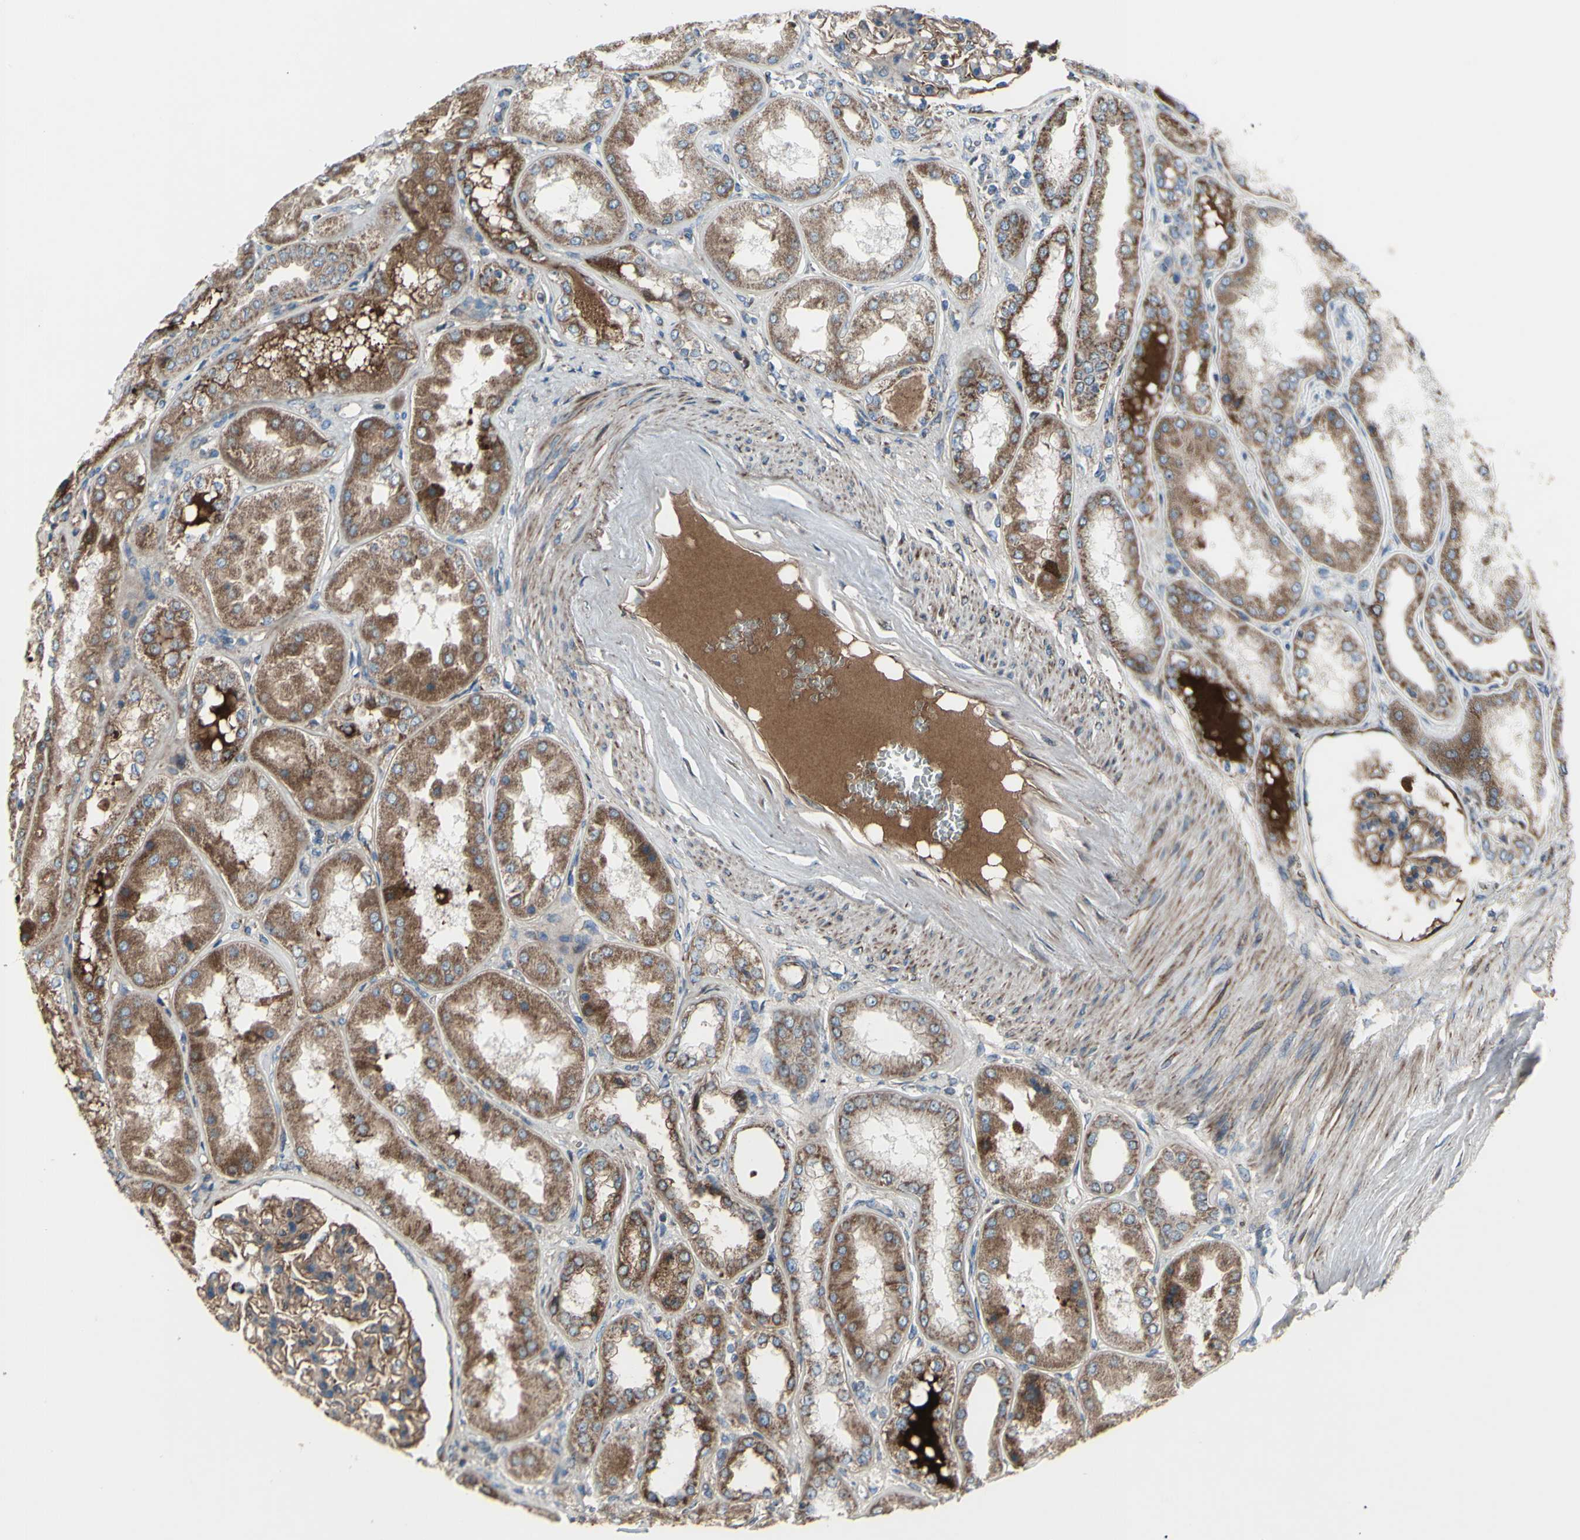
{"staining": {"intensity": "moderate", "quantity": ">75%", "location": "cytoplasmic/membranous"}, "tissue": "kidney", "cell_type": "Cells in glomeruli", "image_type": "normal", "snomed": [{"axis": "morphology", "description": "Normal tissue, NOS"}, {"axis": "topography", "description": "Kidney"}], "caption": "Immunohistochemical staining of unremarkable kidney demonstrates medium levels of moderate cytoplasmic/membranous expression in approximately >75% of cells in glomeruli.", "gene": "EMC7", "patient": {"sex": "female", "age": 56}}